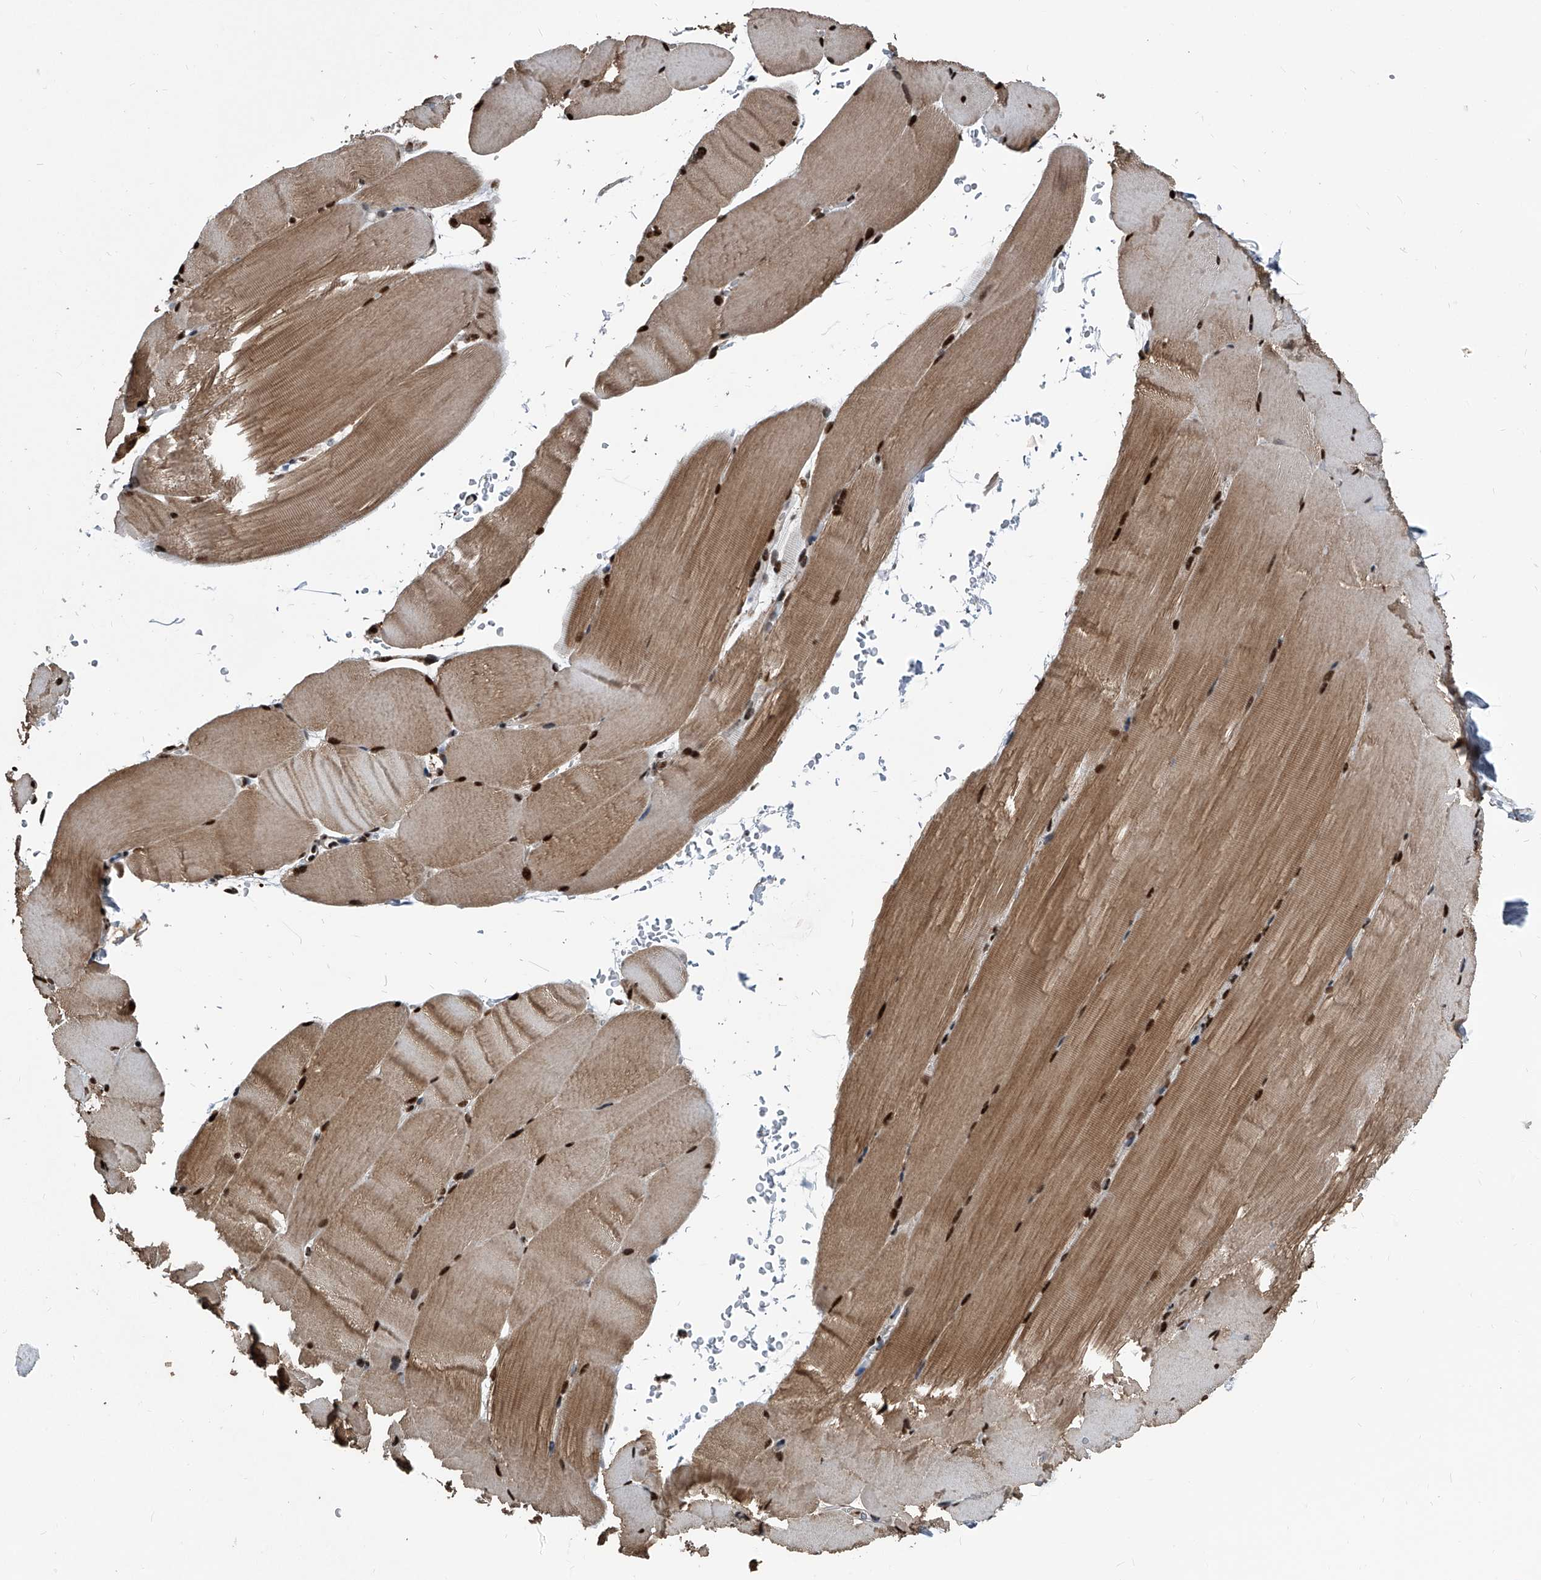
{"staining": {"intensity": "moderate", "quantity": "25%-75%", "location": "cytoplasmic/membranous,nuclear"}, "tissue": "skeletal muscle", "cell_type": "Myocytes", "image_type": "normal", "snomed": [{"axis": "morphology", "description": "Normal tissue, NOS"}, {"axis": "topography", "description": "Skeletal muscle"}, {"axis": "topography", "description": "Parathyroid gland"}], "caption": "Protein staining by immunohistochemistry (IHC) demonstrates moderate cytoplasmic/membranous,nuclear positivity in about 25%-75% of myocytes in benign skeletal muscle.", "gene": "FKBP5", "patient": {"sex": "female", "age": 37}}